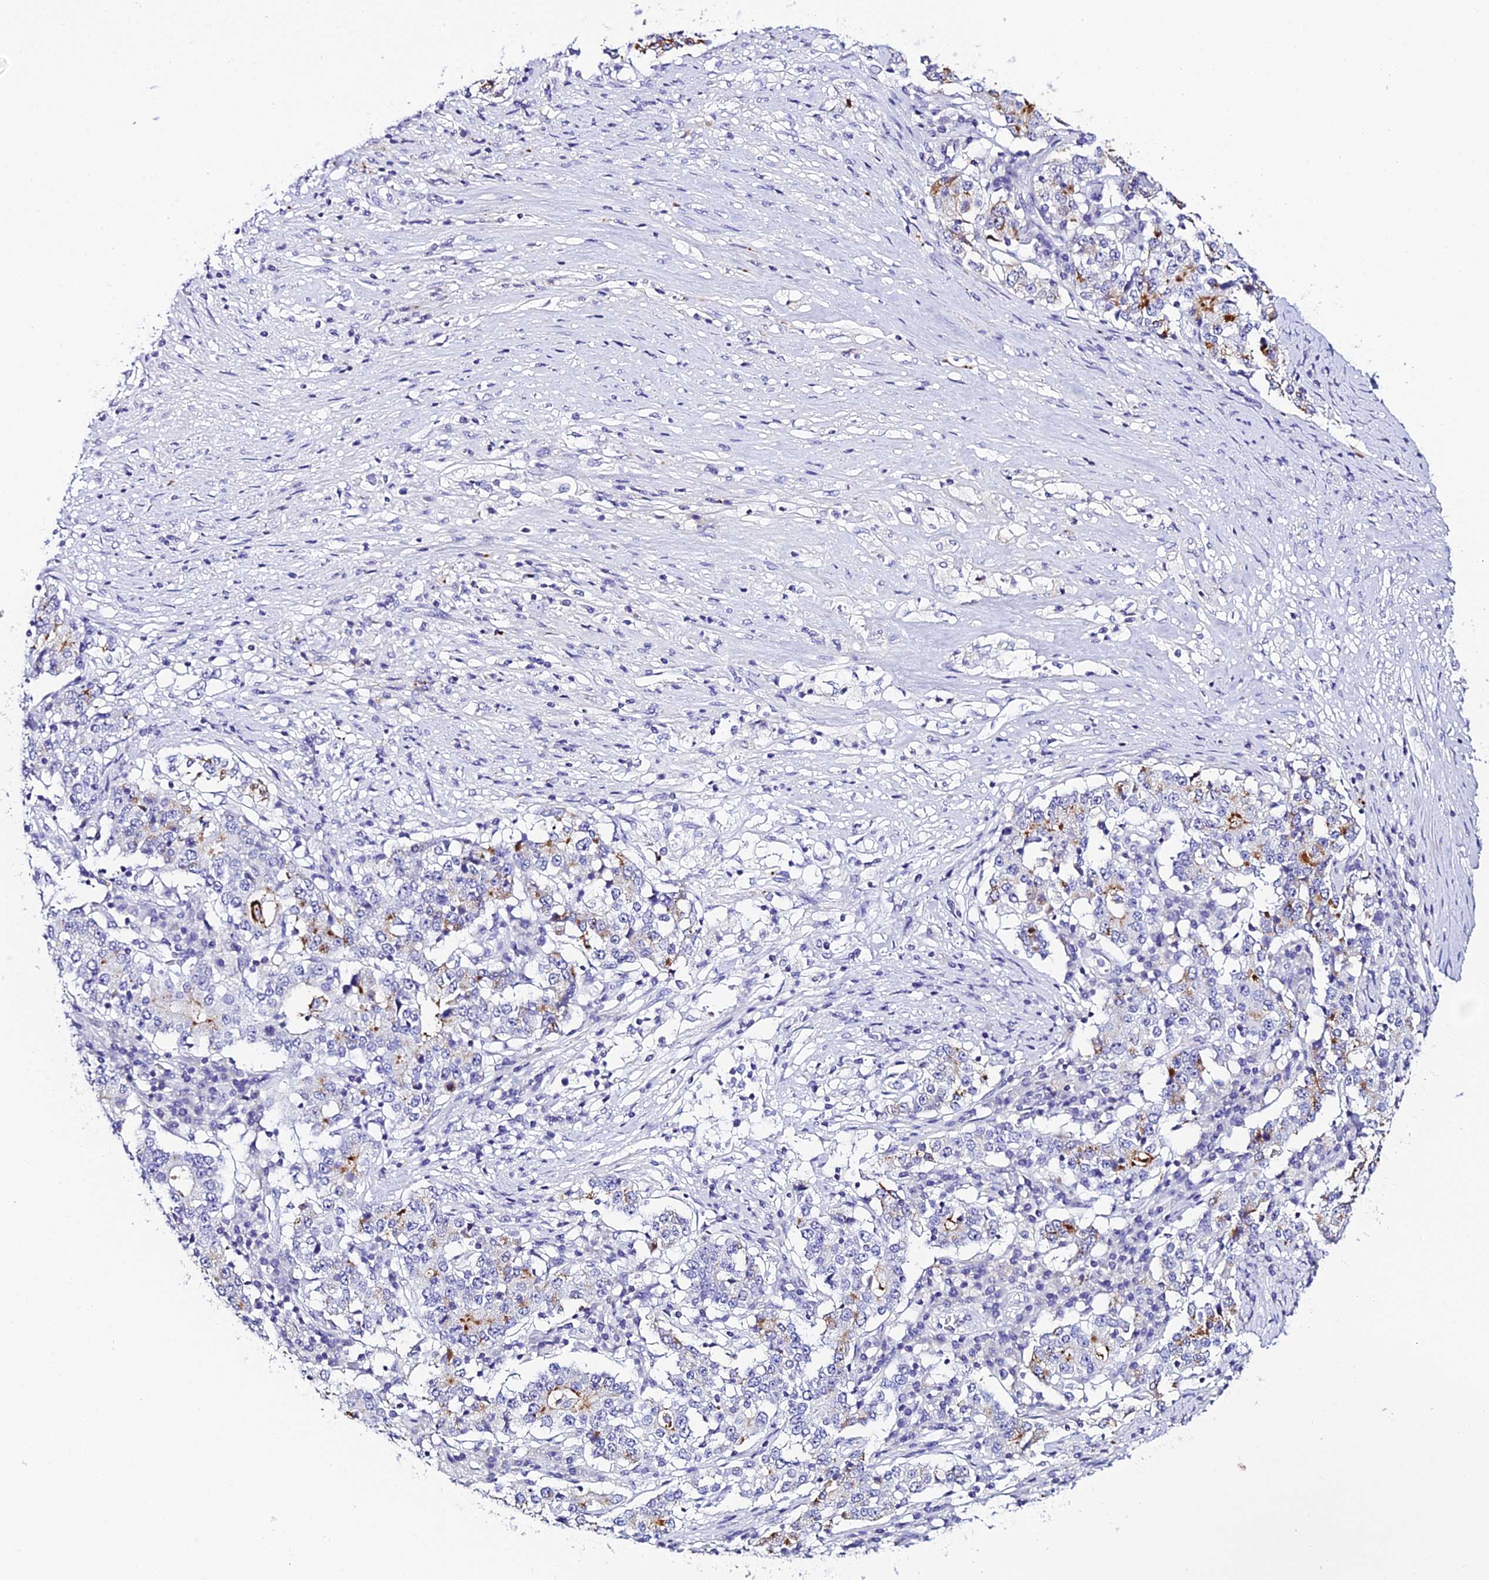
{"staining": {"intensity": "weak", "quantity": "<25%", "location": "cytoplasmic/membranous"}, "tissue": "stomach cancer", "cell_type": "Tumor cells", "image_type": "cancer", "snomed": [{"axis": "morphology", "description": "Adenocarcinoma, NOS"}, {"axis": "topography", "description": "Stomach"}], "caption": "DAB (3,3'-diaminobenzidine) immunohistochemical staining of human stomach cancer (adenocarcinoma) exhibits no significant positivity in tumor cells.", "gene": "C12orf29", "patient": {"sex": "male", "age": 59}}